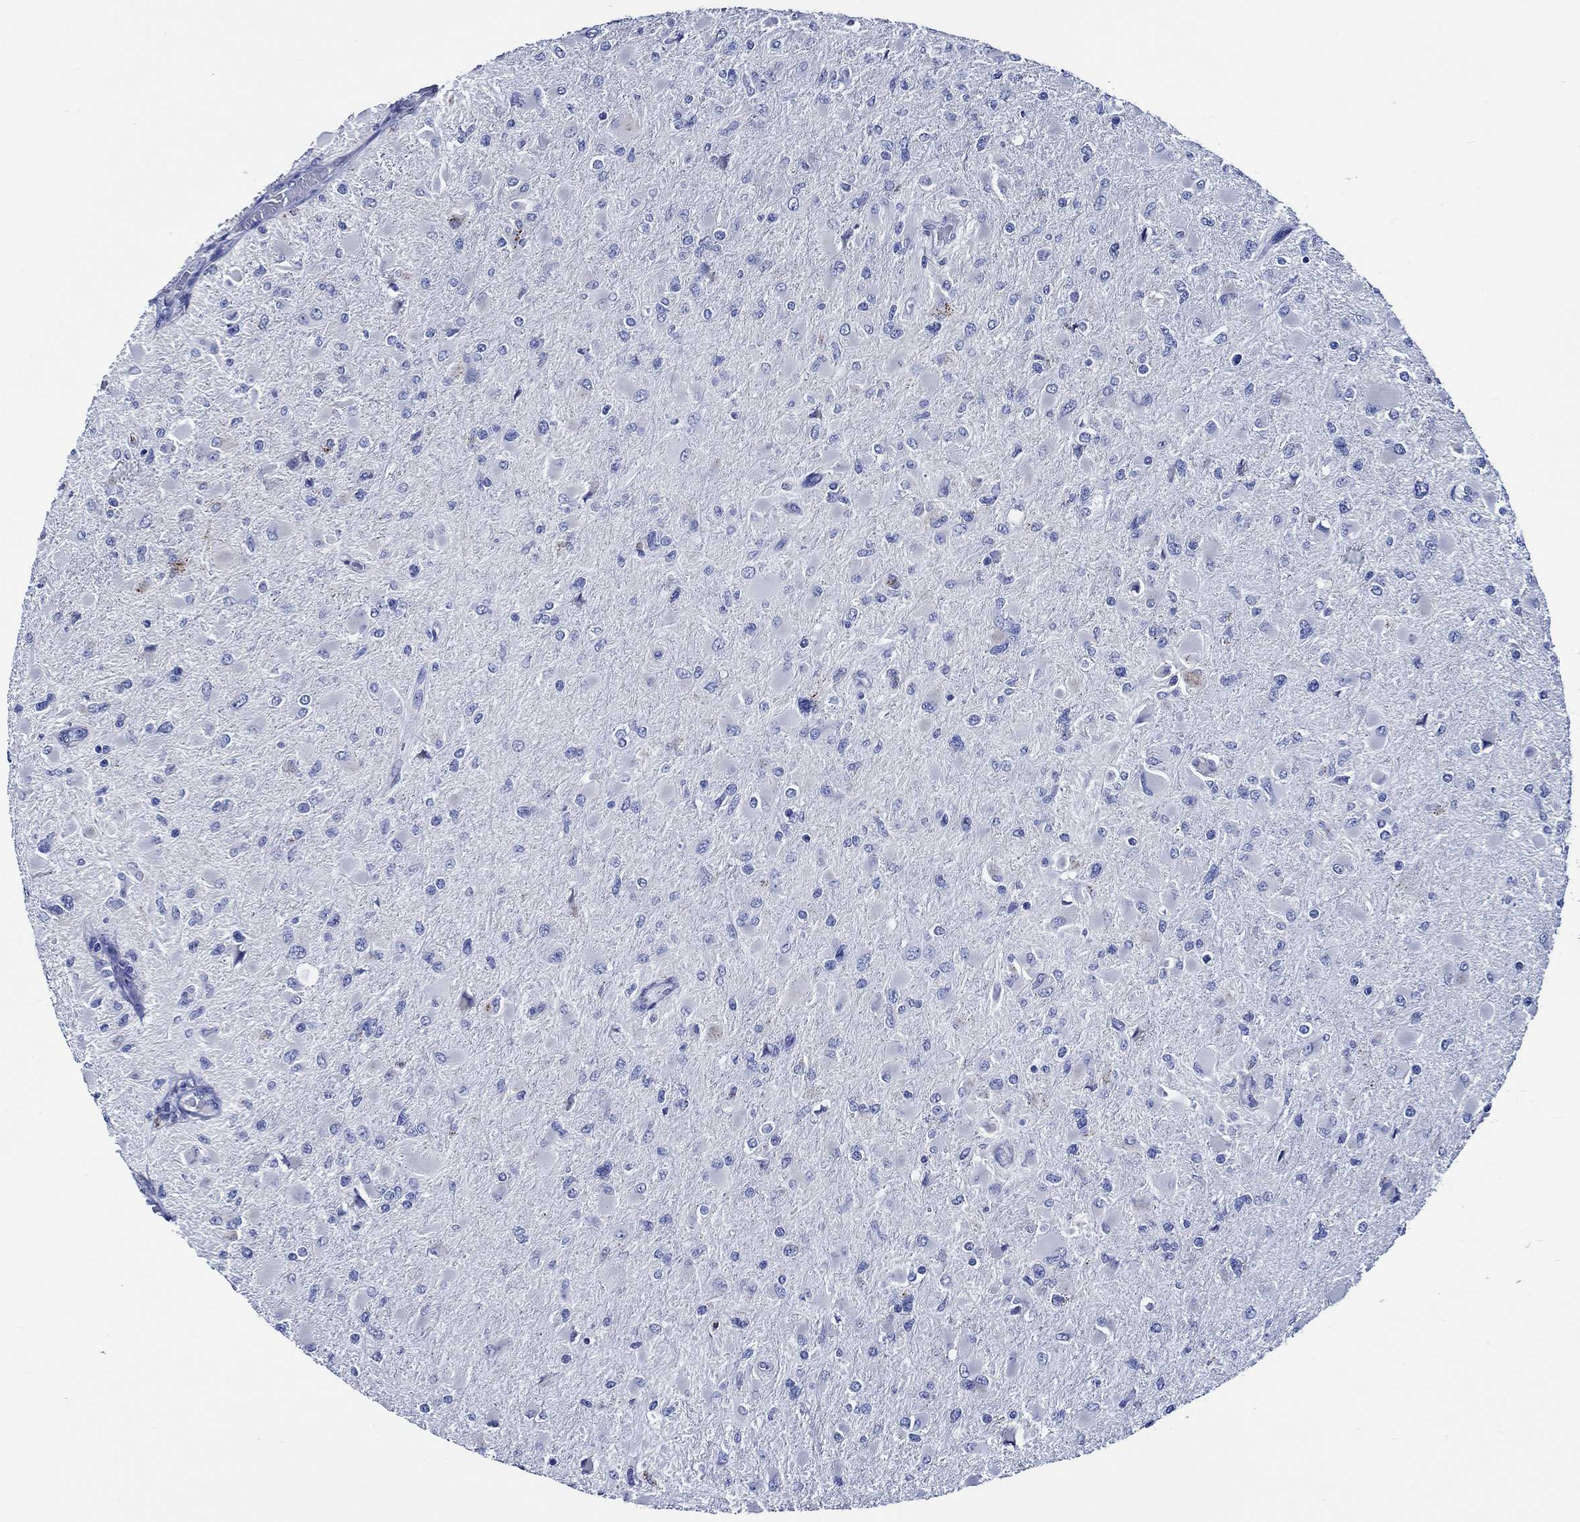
{"staining": {"intensity": "negative", "quantity": "none", "location": "none"}, "tissue": "glioma", "cell_type": "Tumor cells", "image_type": "cancer", "snomed": [{"axis": "morphology", "description": "Glioma, malignant, High grade"}, {"axis": "topography", "description": "Cerebral cortex"}], "caption": "Immunohistochemical staining of human glioma displays no significant staining in tumor cells.", "gene": "WDR62", "patient": {"sex": "female", "age": 36}}